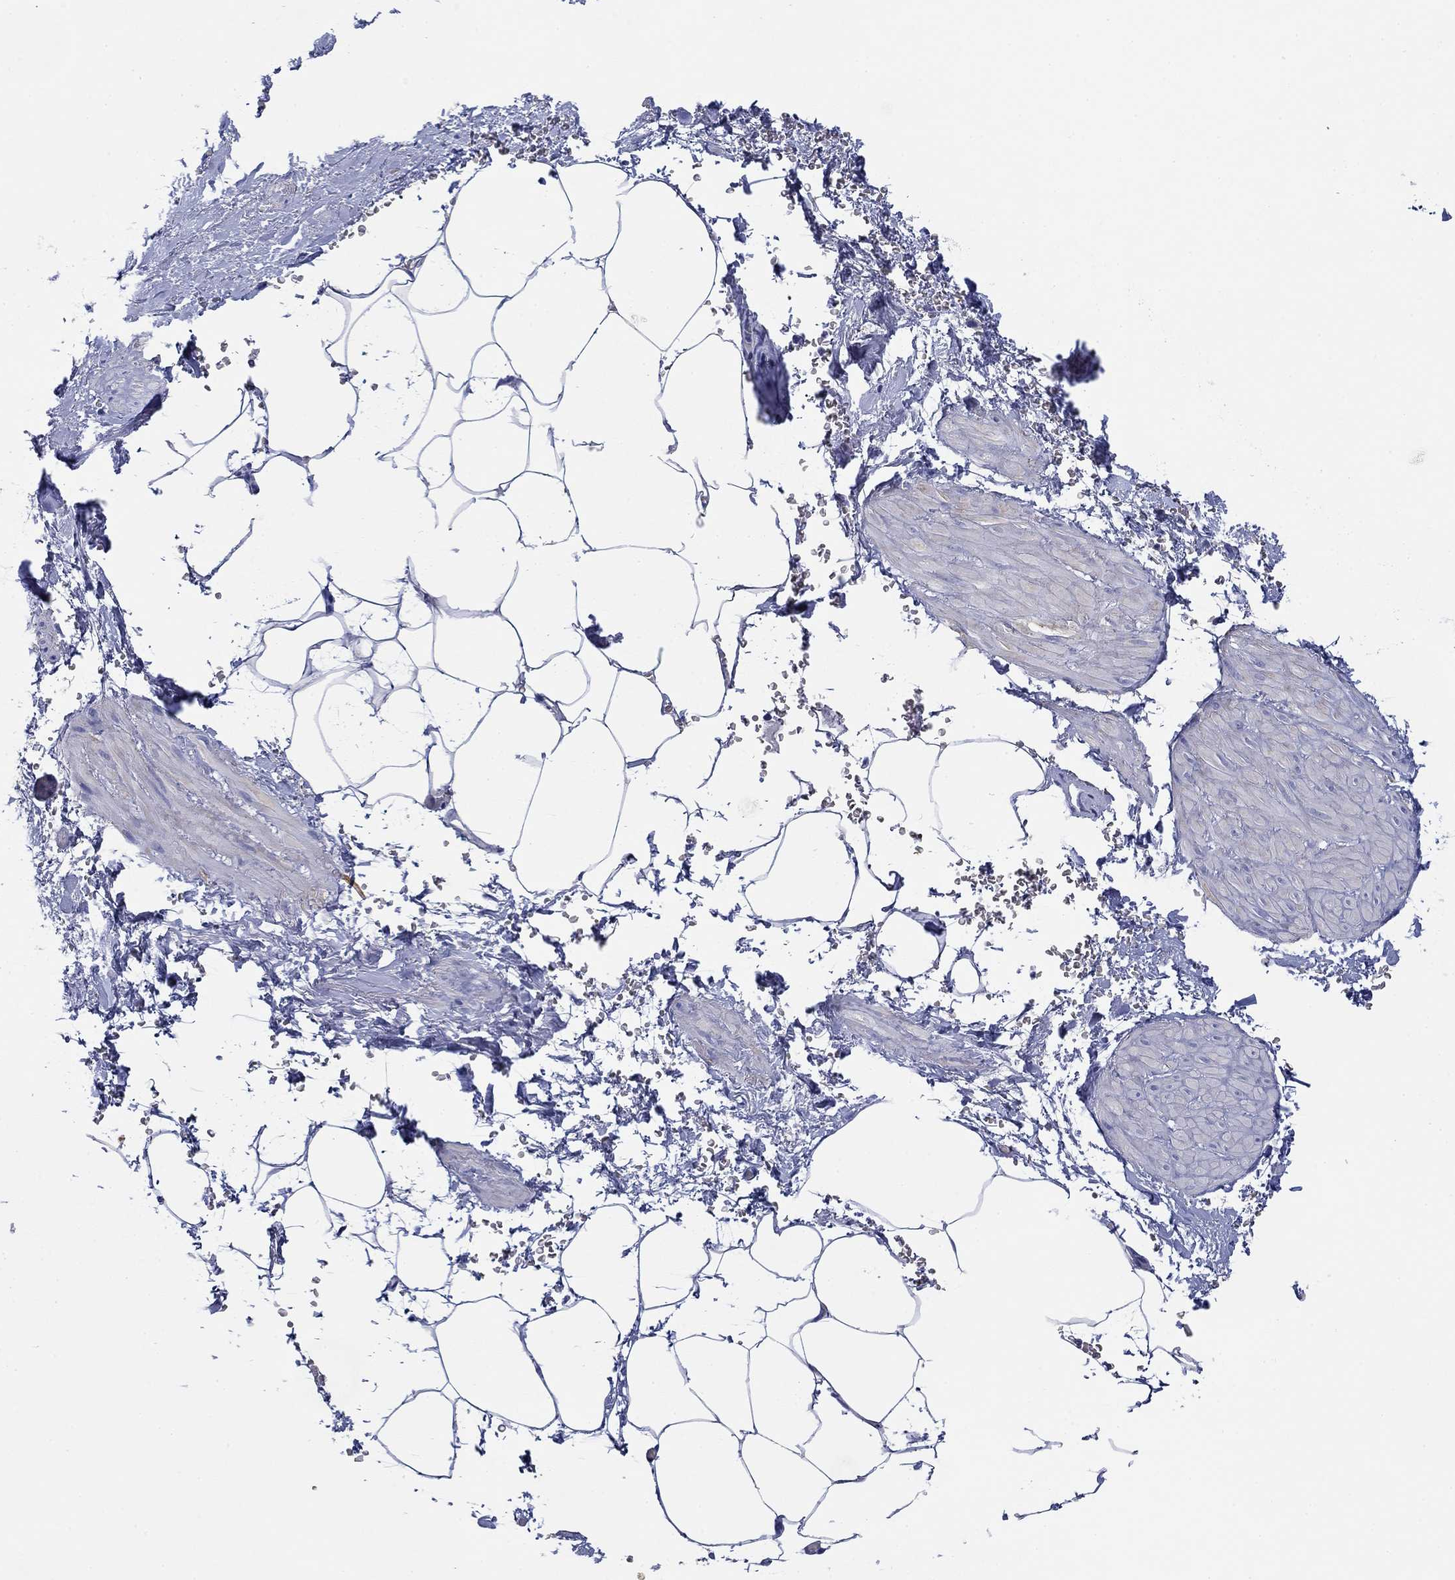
{"staining": {"intensity": "negative", "quantity": "none", "location": "none"}, "tissue": "adipose tissue", "cell_type": "Adipocytes", "image_type": "normal", "snomed": [{"axis": "morphology", "description": "Normal tissue, NOS"}, {"axis": "topography", "description": "Soft tissue"}, {"axis": "topography", "description": "Adipose tissue"}, {"axis": "topography", "description": "Vascular tissue"}, {"axis": "topography", "description": "Peripheral nerve tissue"}], "caption": "Protein analysis of normal adipose tissue shows no significant expression in adipocytes.", "gene": "PDYN", "patient": {"sex": "male", "age": 68}}